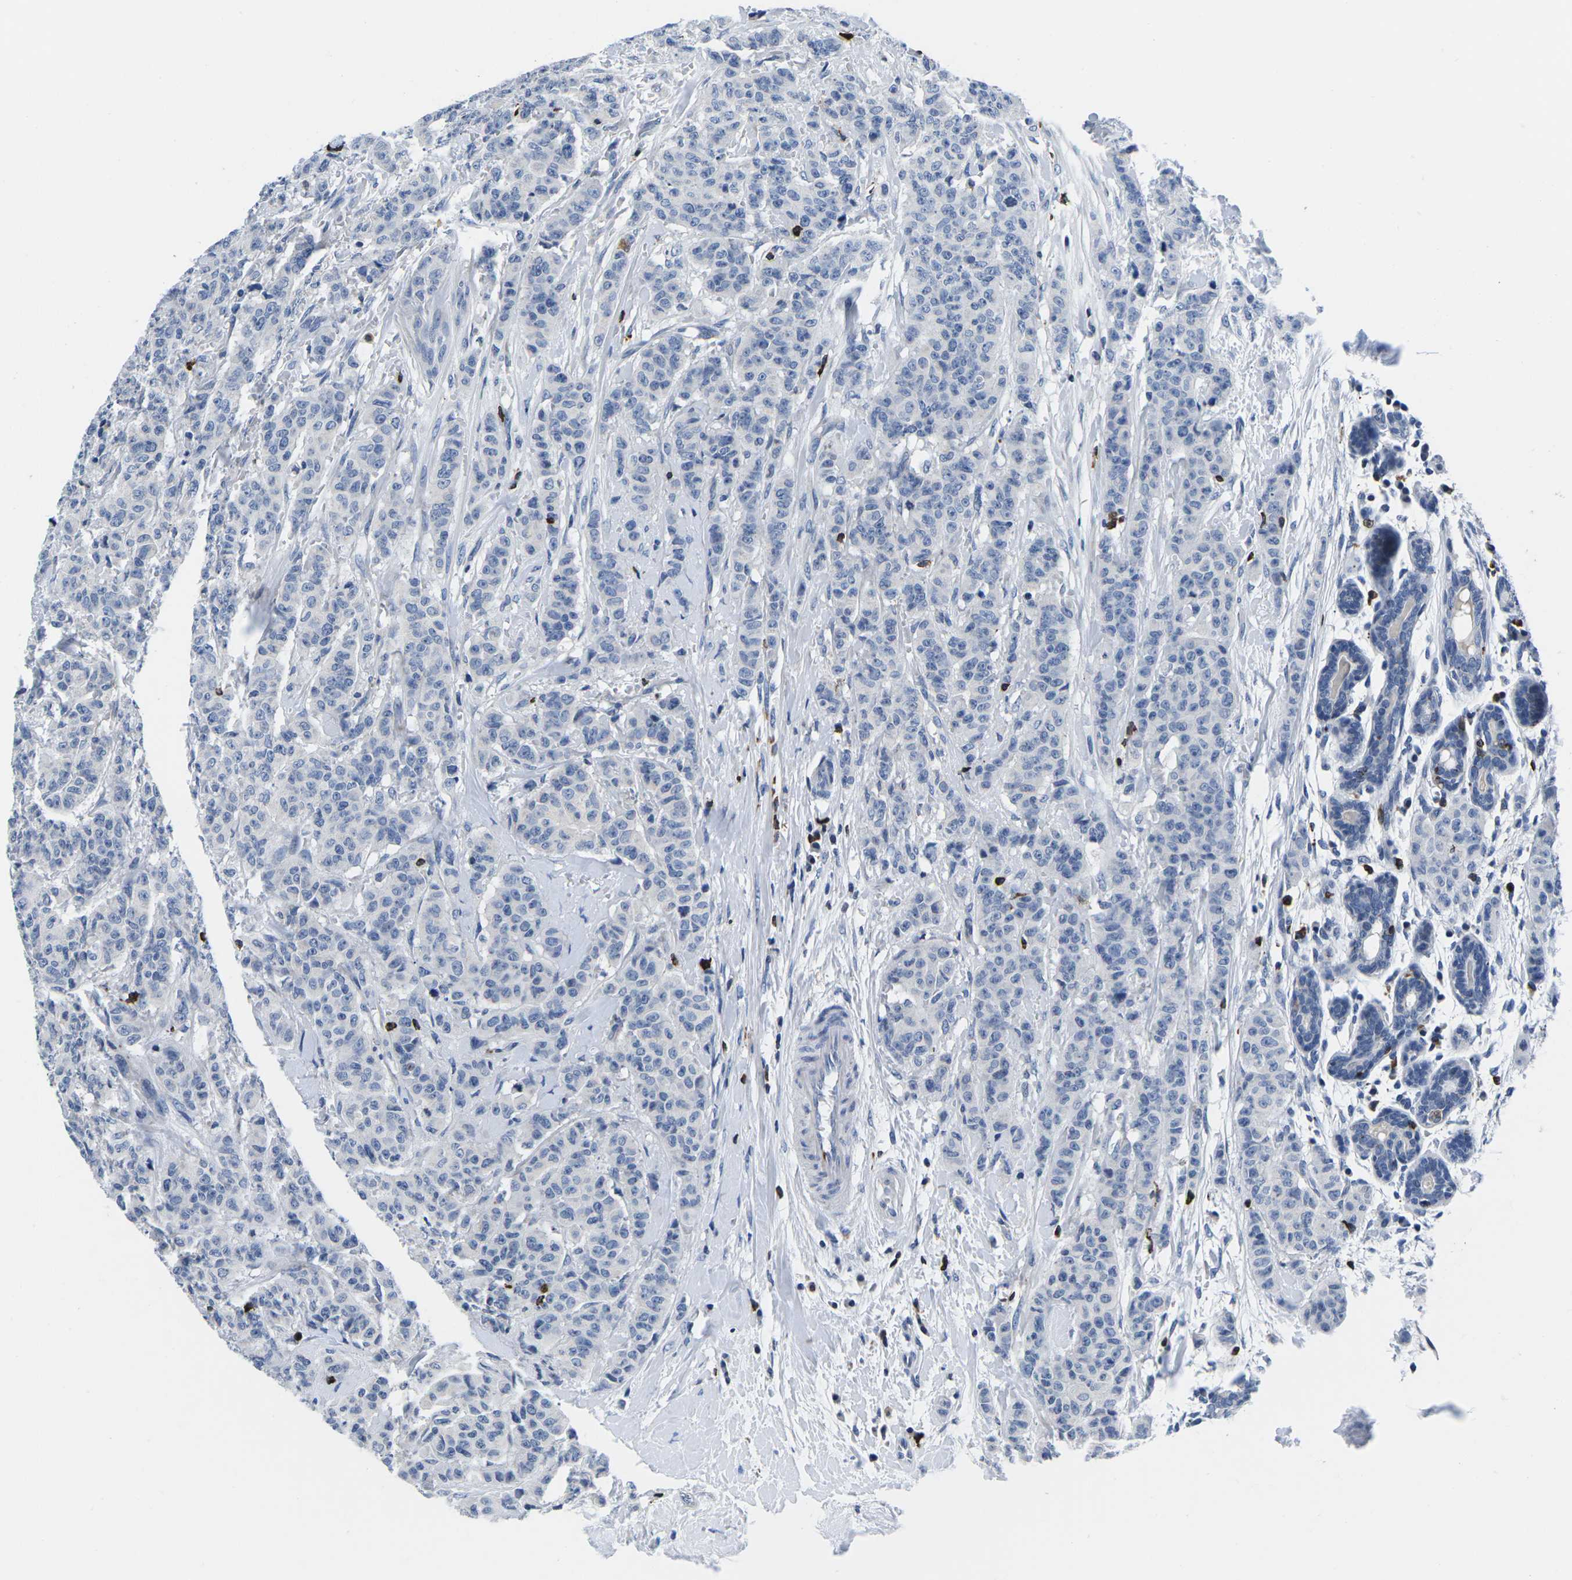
{"staining": {"intensity": "negative", "quantity": "none", "location": "none"}, "tissue": "breast cancer", "cell_type": "Tumor cells", "image_type": "cancer", "snomed": [{"axis": "morphology", "description": "Normal tissue, NOS"}, {"axis": "morphology", "description": "Duct carcinoma"}, {"axis": "topography", "description": "Breast"}], "caption": "Immunohistochemical staining of human breast cancer (intraductal carcinoma) exhibits no significant expression in tumor cells. (DAB immunohistochemistry (IHC) visualized using brightfield microscopy, high magnification).", "gene": "CTSW", "patient": {"sex": "female", "age": 40}}